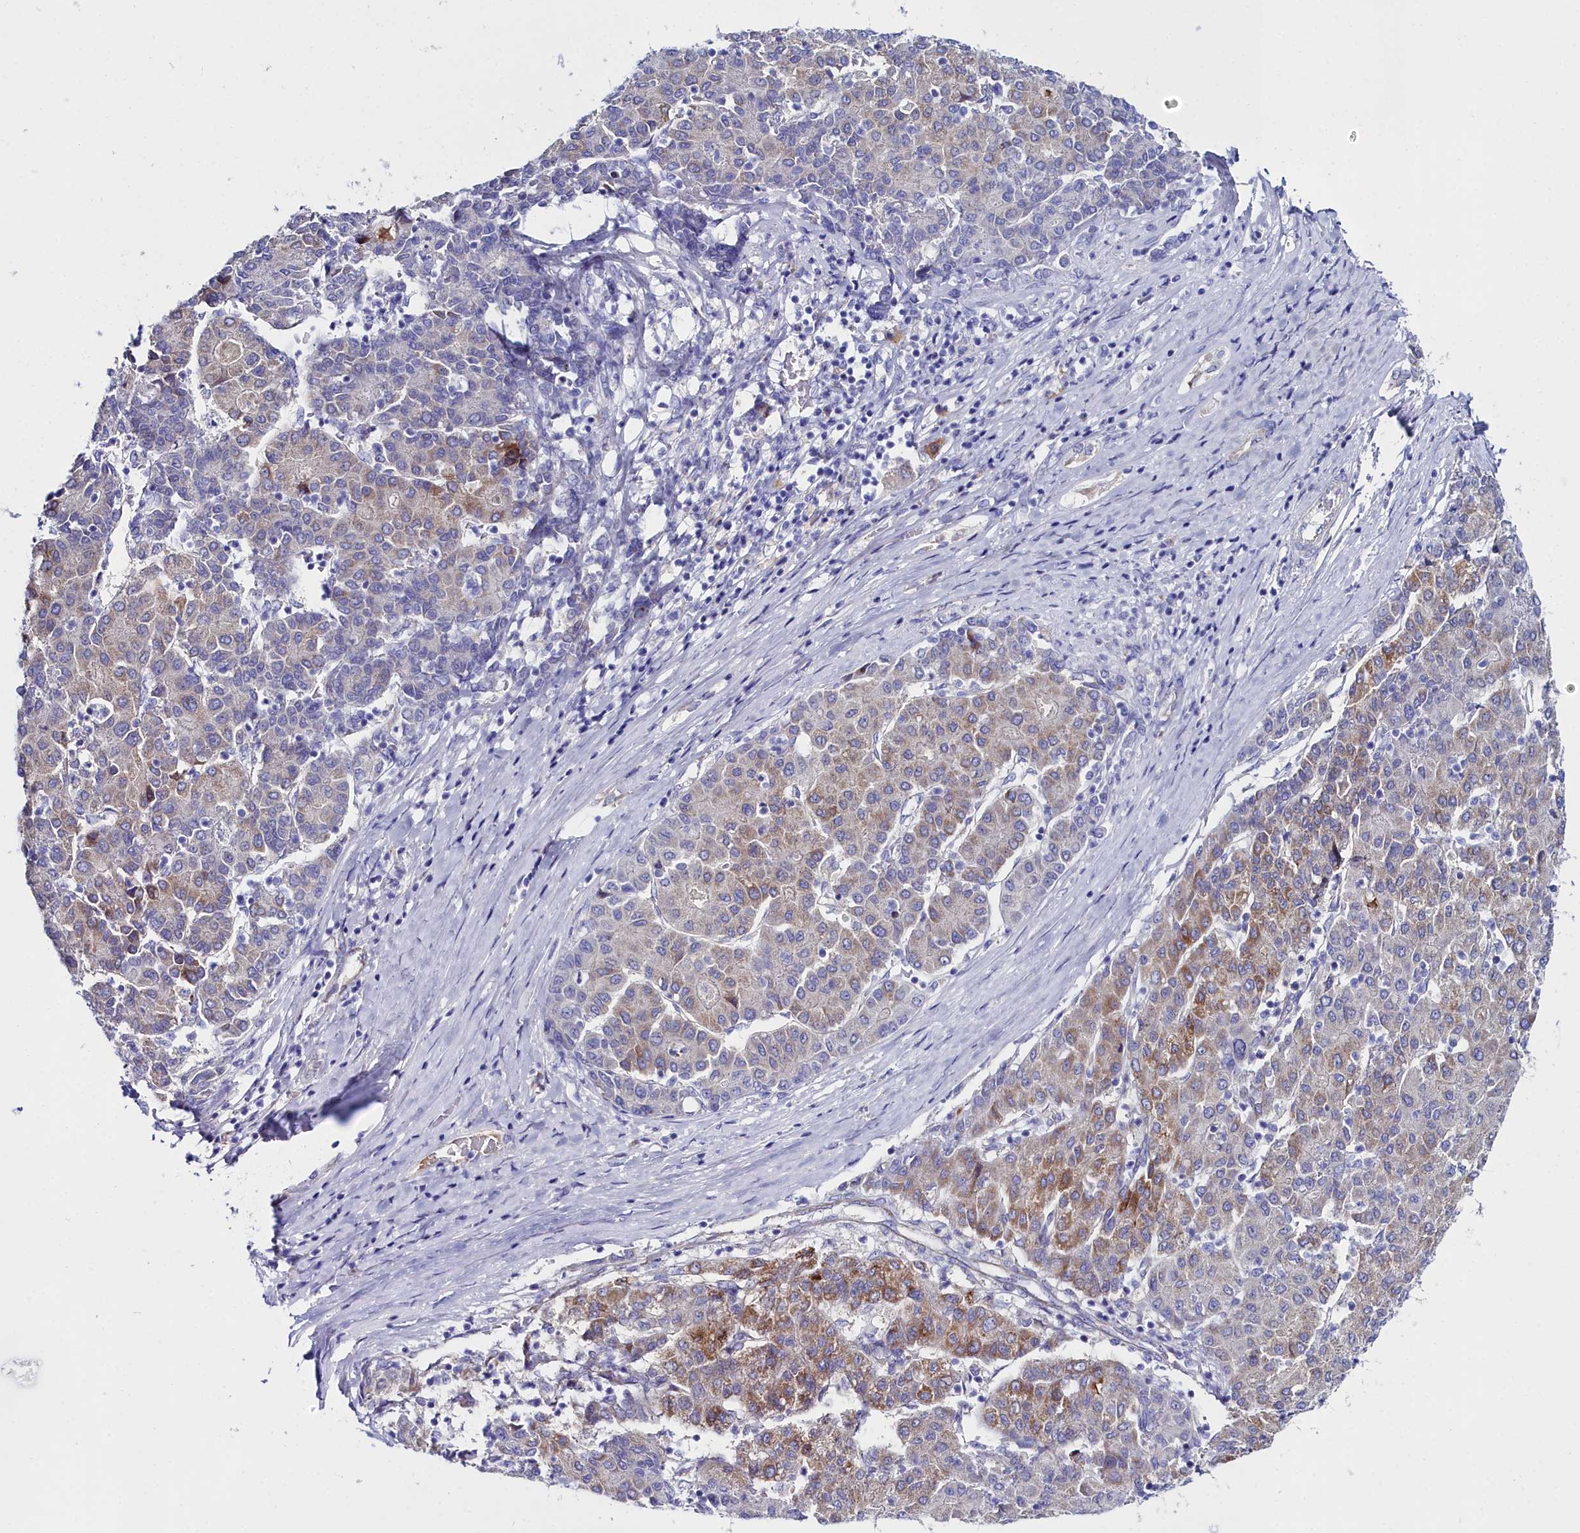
{"staining": {"intensity": "moderate", "quantity": "25%-75%", "location": "cytoplasmic/membranous"}, "tissue": "liver cancer", "cell_type": "Tumor cells", "image_type": "cancer", "snomed": [{"axis": "morphology", "description": "Carcinoma, Hepatocellular, NOS"}, {"axis": "topography", "description": "Liver"}], "caption": "Immunohistochemical staining of liver cancer reveals moderate cytoplasmic/membranous protein expression in approximately 25%-75% of tumor cells.", "gene": "SLC49A3", "patient": {"sex": "male", "age": 65}}